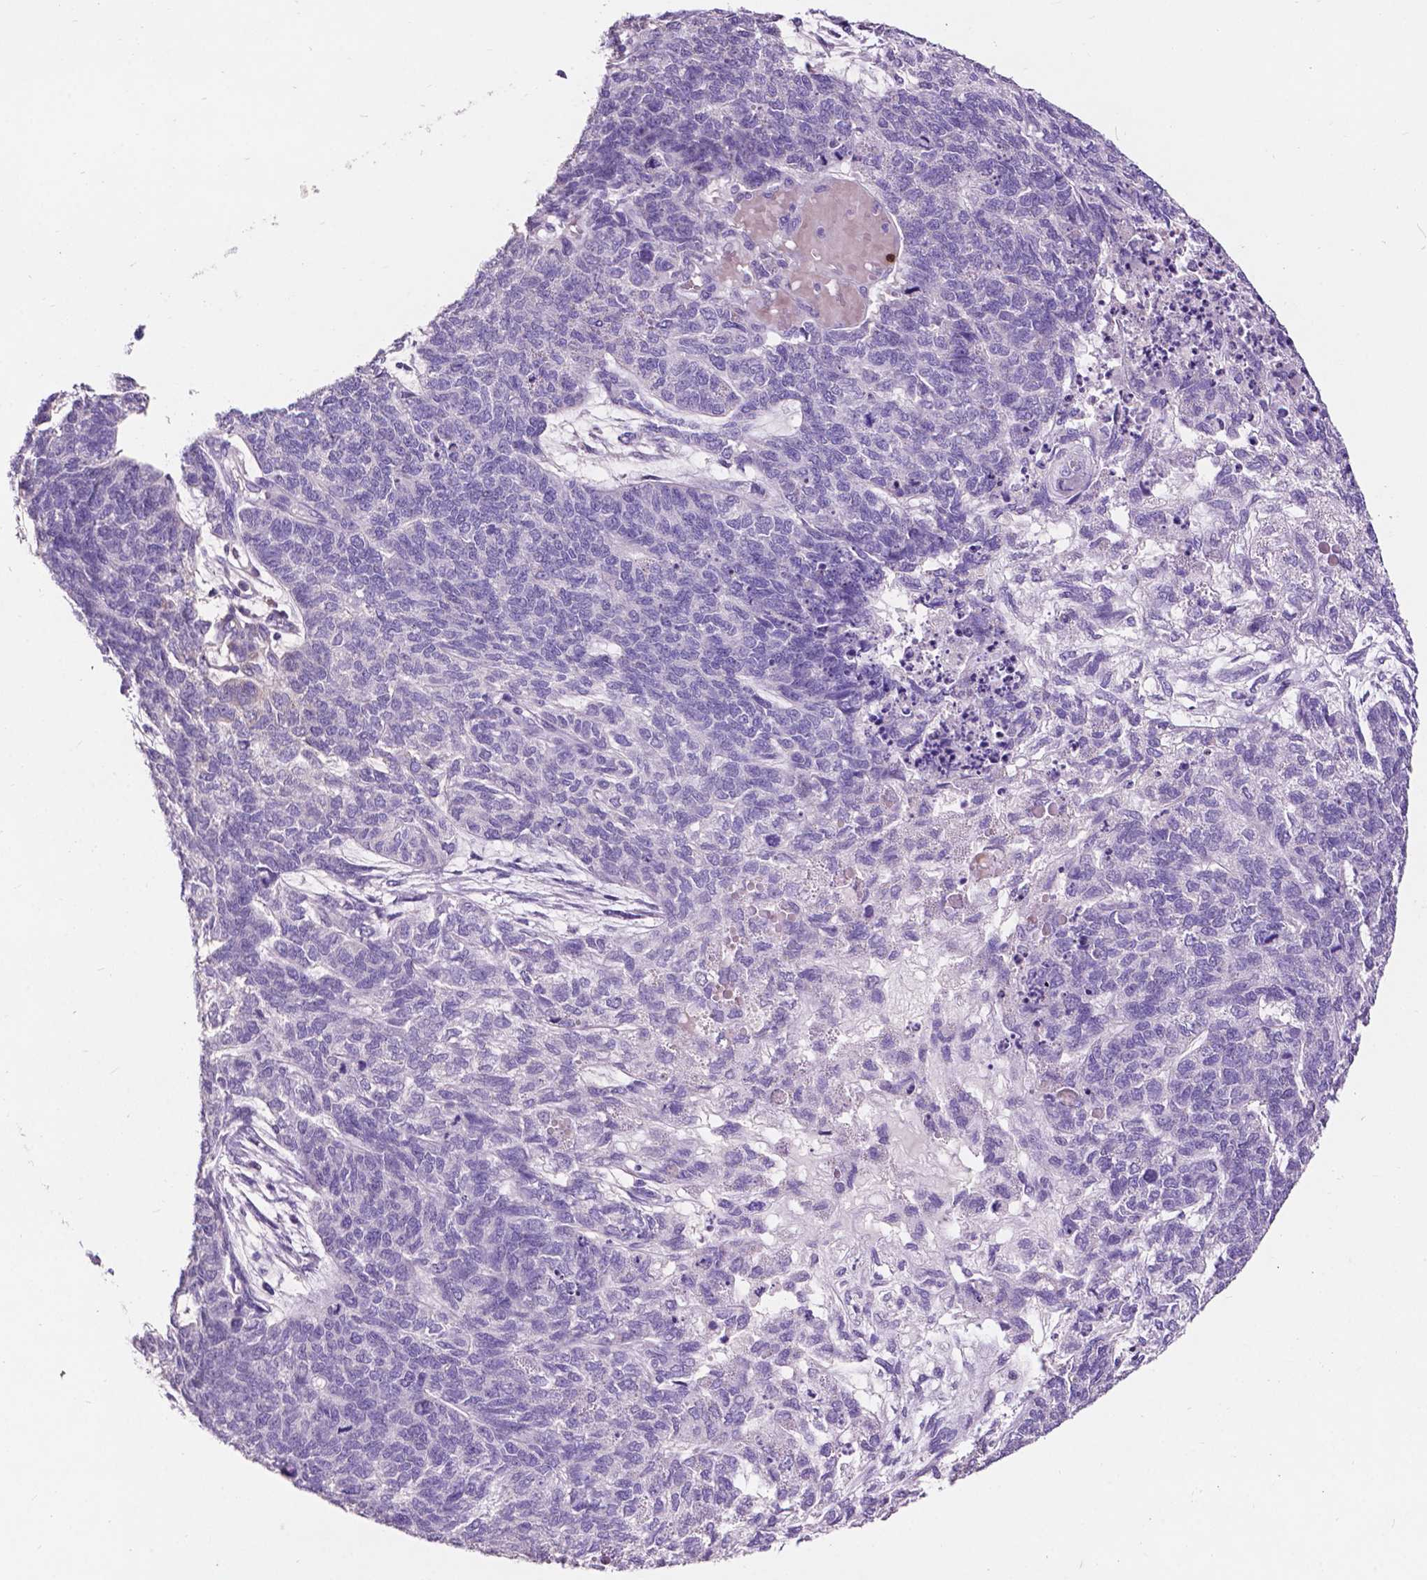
{"staining": {"intensity": "negative", "quantity": "none", "location": "none"}, "tissue": "cervical cancer", "cell_type": "Tumor cells", "image_type": "cancer", "snomed": [{"axis": "morphology", "description": "Squamous cell carcinoma, NOS"}, {"axis": "topography", "description": "Cervix"}], "caption": "Squamous cell carcinoma (cervical) was stained to show a protein in brown. There is no significant positivity in tumor cells. (Immunohistochemistry (ihc), brightfield microscopy, high magnification).", "gene": "PLSCR1", "patient": {"sex": "female", "age": 63}}